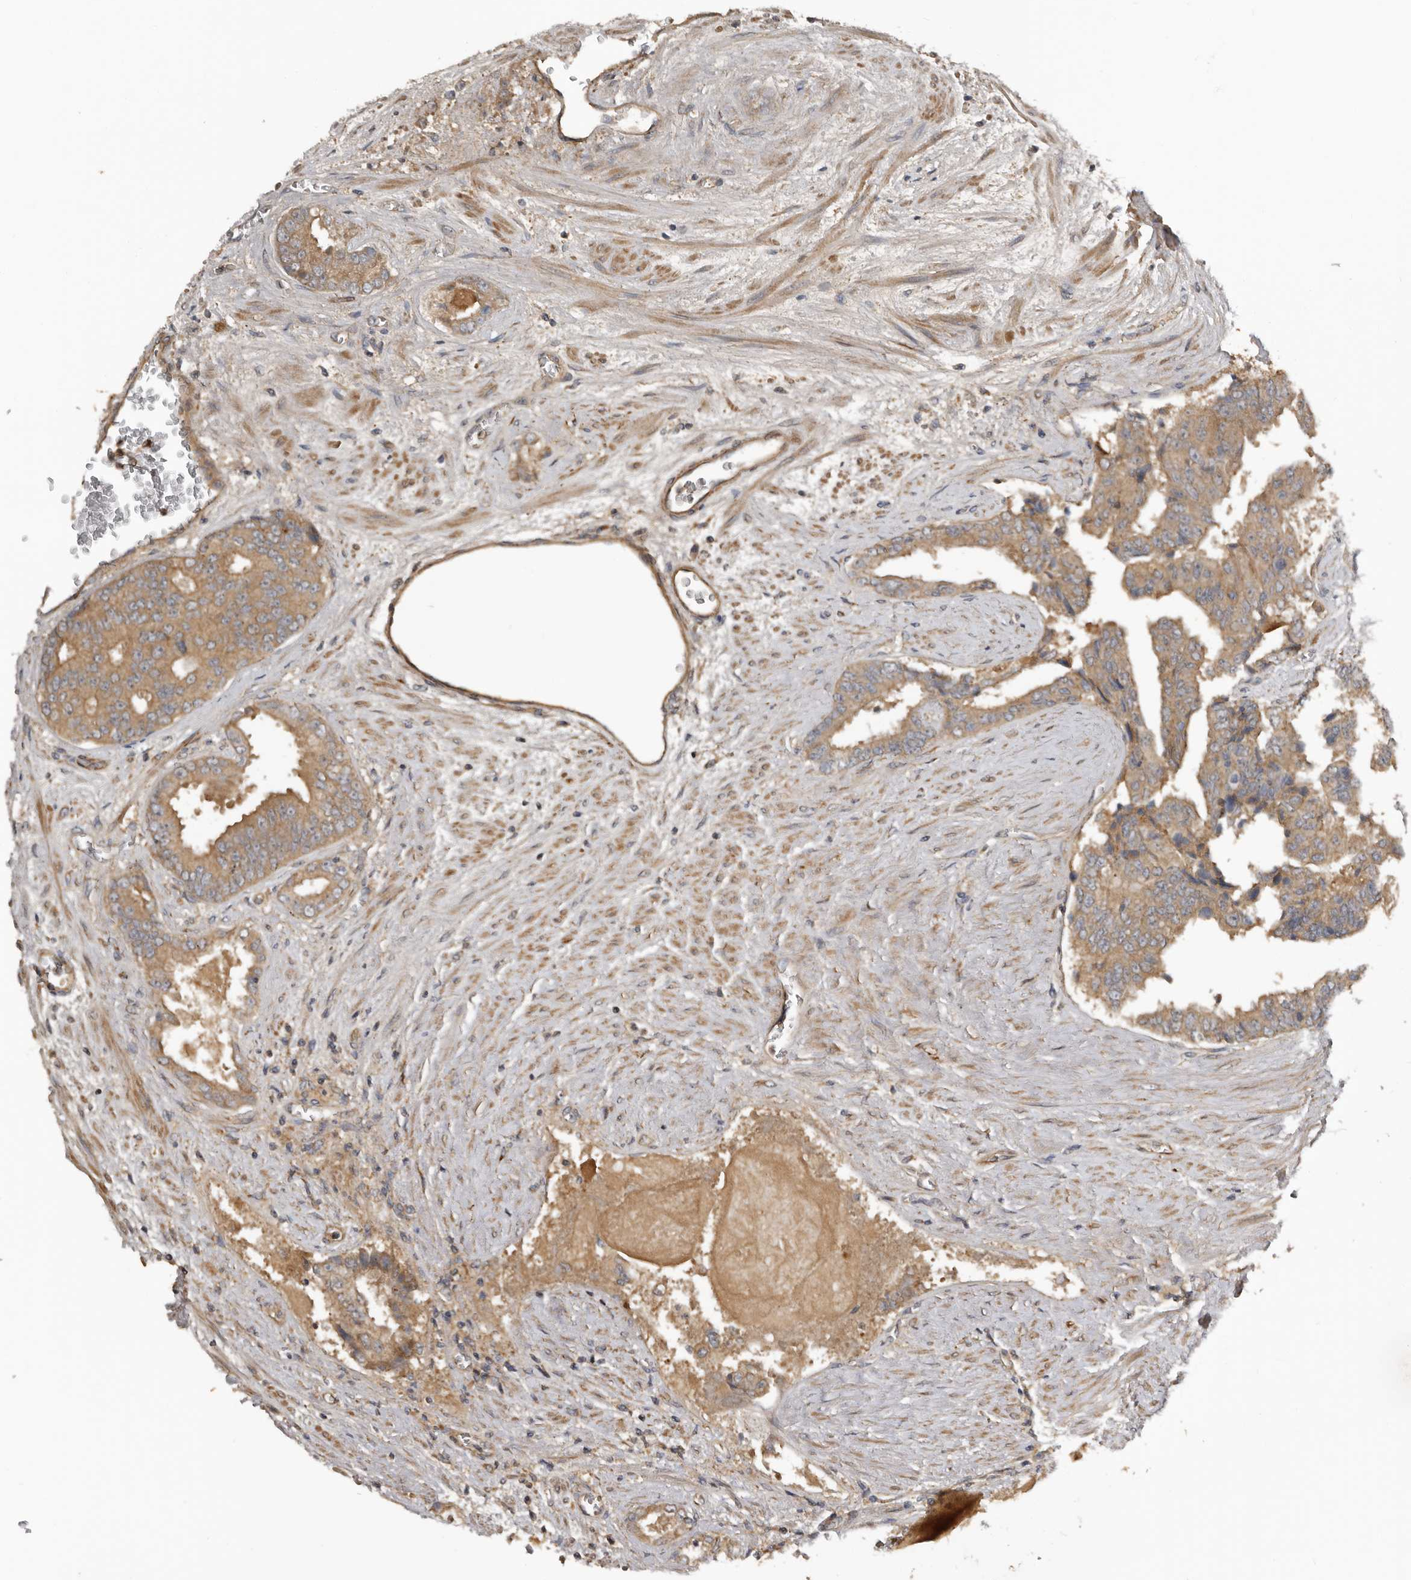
{"staining": {"intensity": "moderate", "quantity": ">75%", "location": "cytoplasmic/membranous"}, "tissue": "prostate cancer", "cell_type": "Tumor cells", "image_type": "cancer", "snomed": [{"axis": "morphology", "description": "Adenocarcinoma, High grade"}, {"axis": "topography", "description": "Prostate"}], "caption": "This photomicrograph displays prostate cancer (high-grade adenocarcinoma) stained with immunohistochemistry to label a protein in brown. The cytoplasmic/membranous of tumor cells show moderate positivity for the protein. Nuclei are counter-stained blue.", "gene": "DNAJB4", "patient": {"sex": "male", "age": 58}}